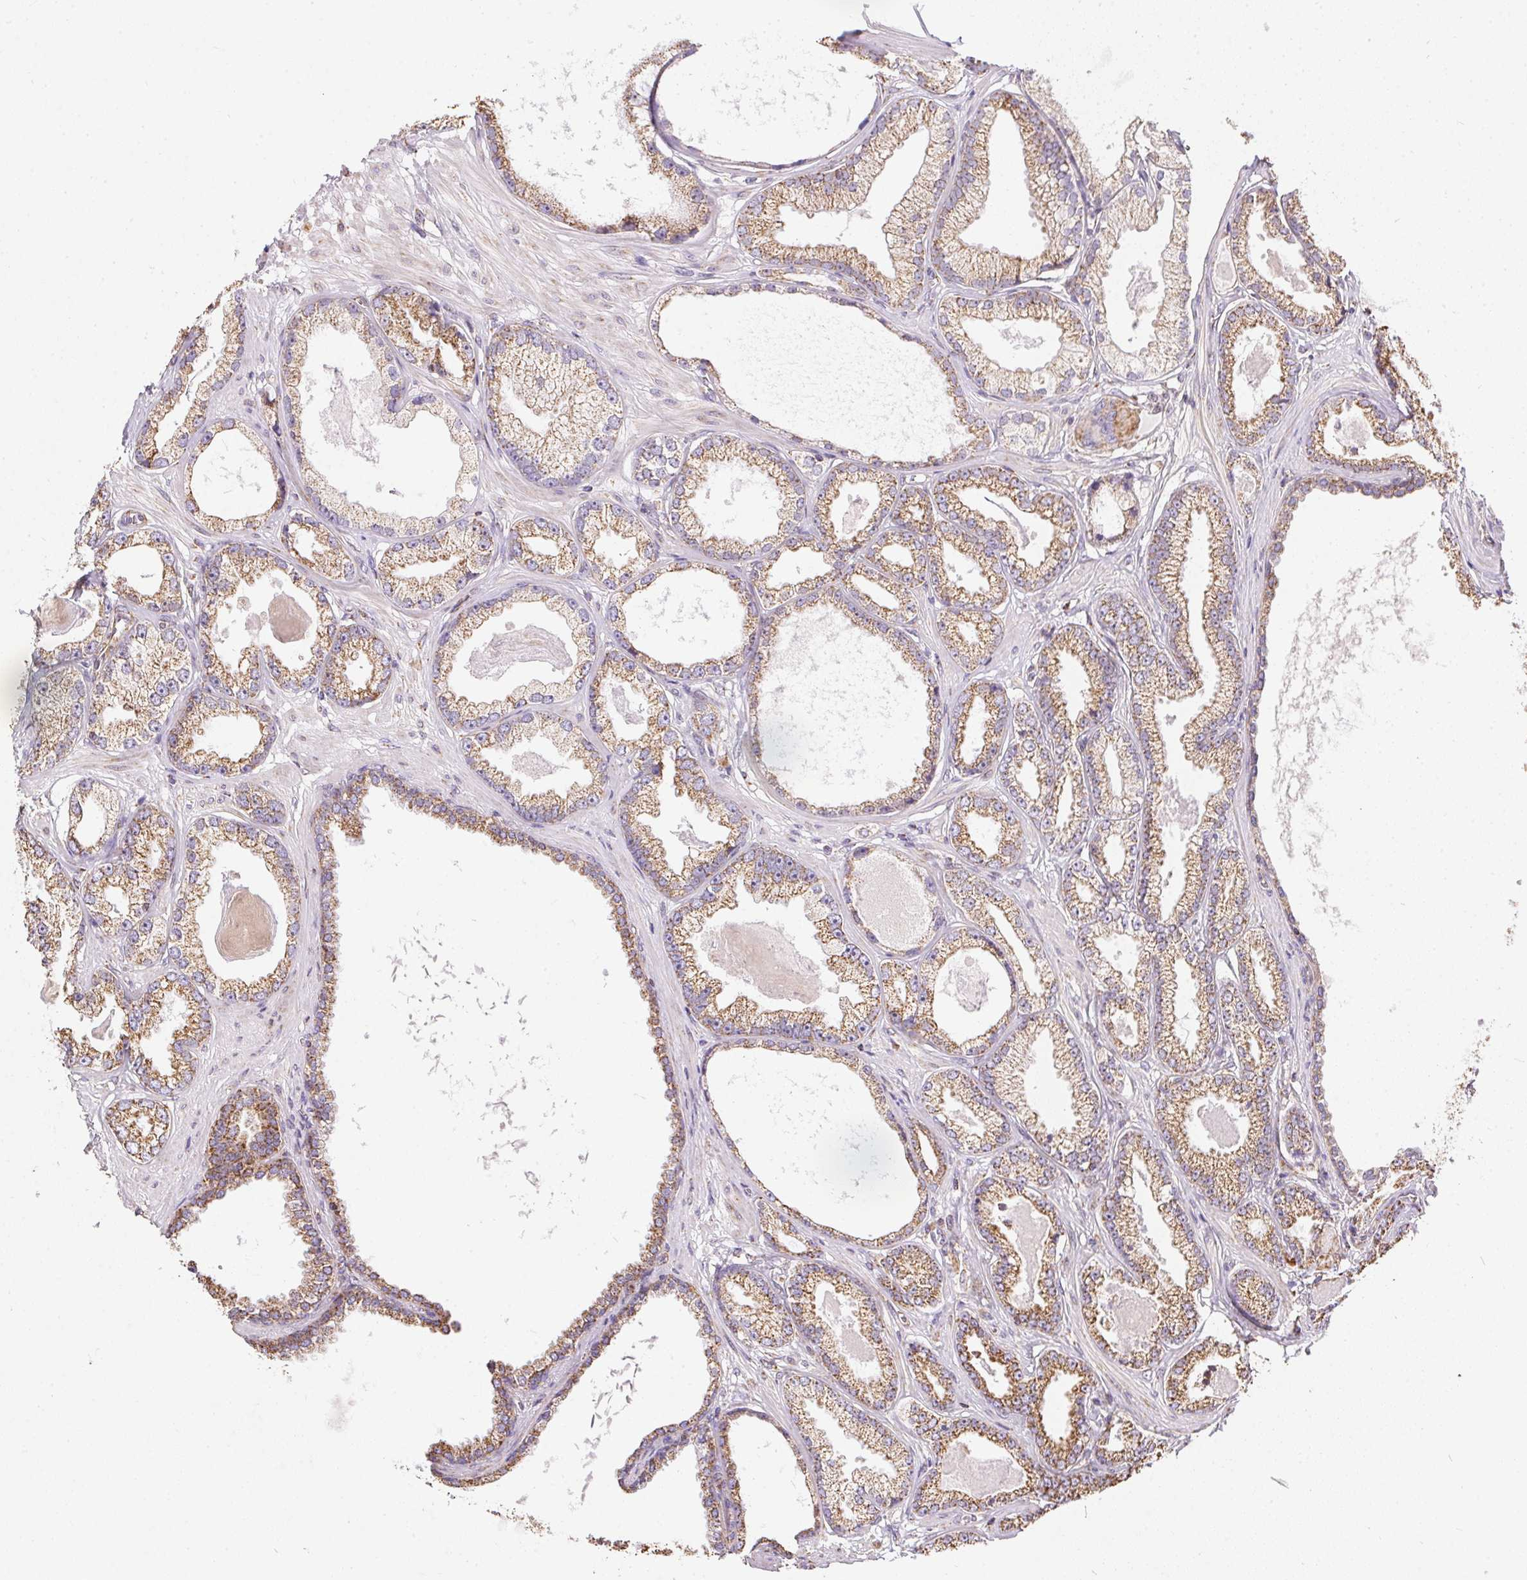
{"staining": {"intensity": "moderate", "quantity": ">75%", "location": "cytoplasmic/membranous"}, "tissue": "prostate cancer", "cell_type": "Tumor cells", "image_type": "cancer", "snomed": [{"axis": "morphology", "description": "Adenocarcinoma, Low grade"}, {"axis": "topography", "description": "Prostate"}], "caption": "Immunohistochemical staining of prostate cancer displays medium levels of moderate cytoplasmic/membranous protein staining in about >75% of tumor cells. (DAB (3,3'-diaminobenzidine) = brown stain, brightfield microscopy at high magnification).", "gene": "MAPK11", "patient": {"sex": "male", "age": 64}}